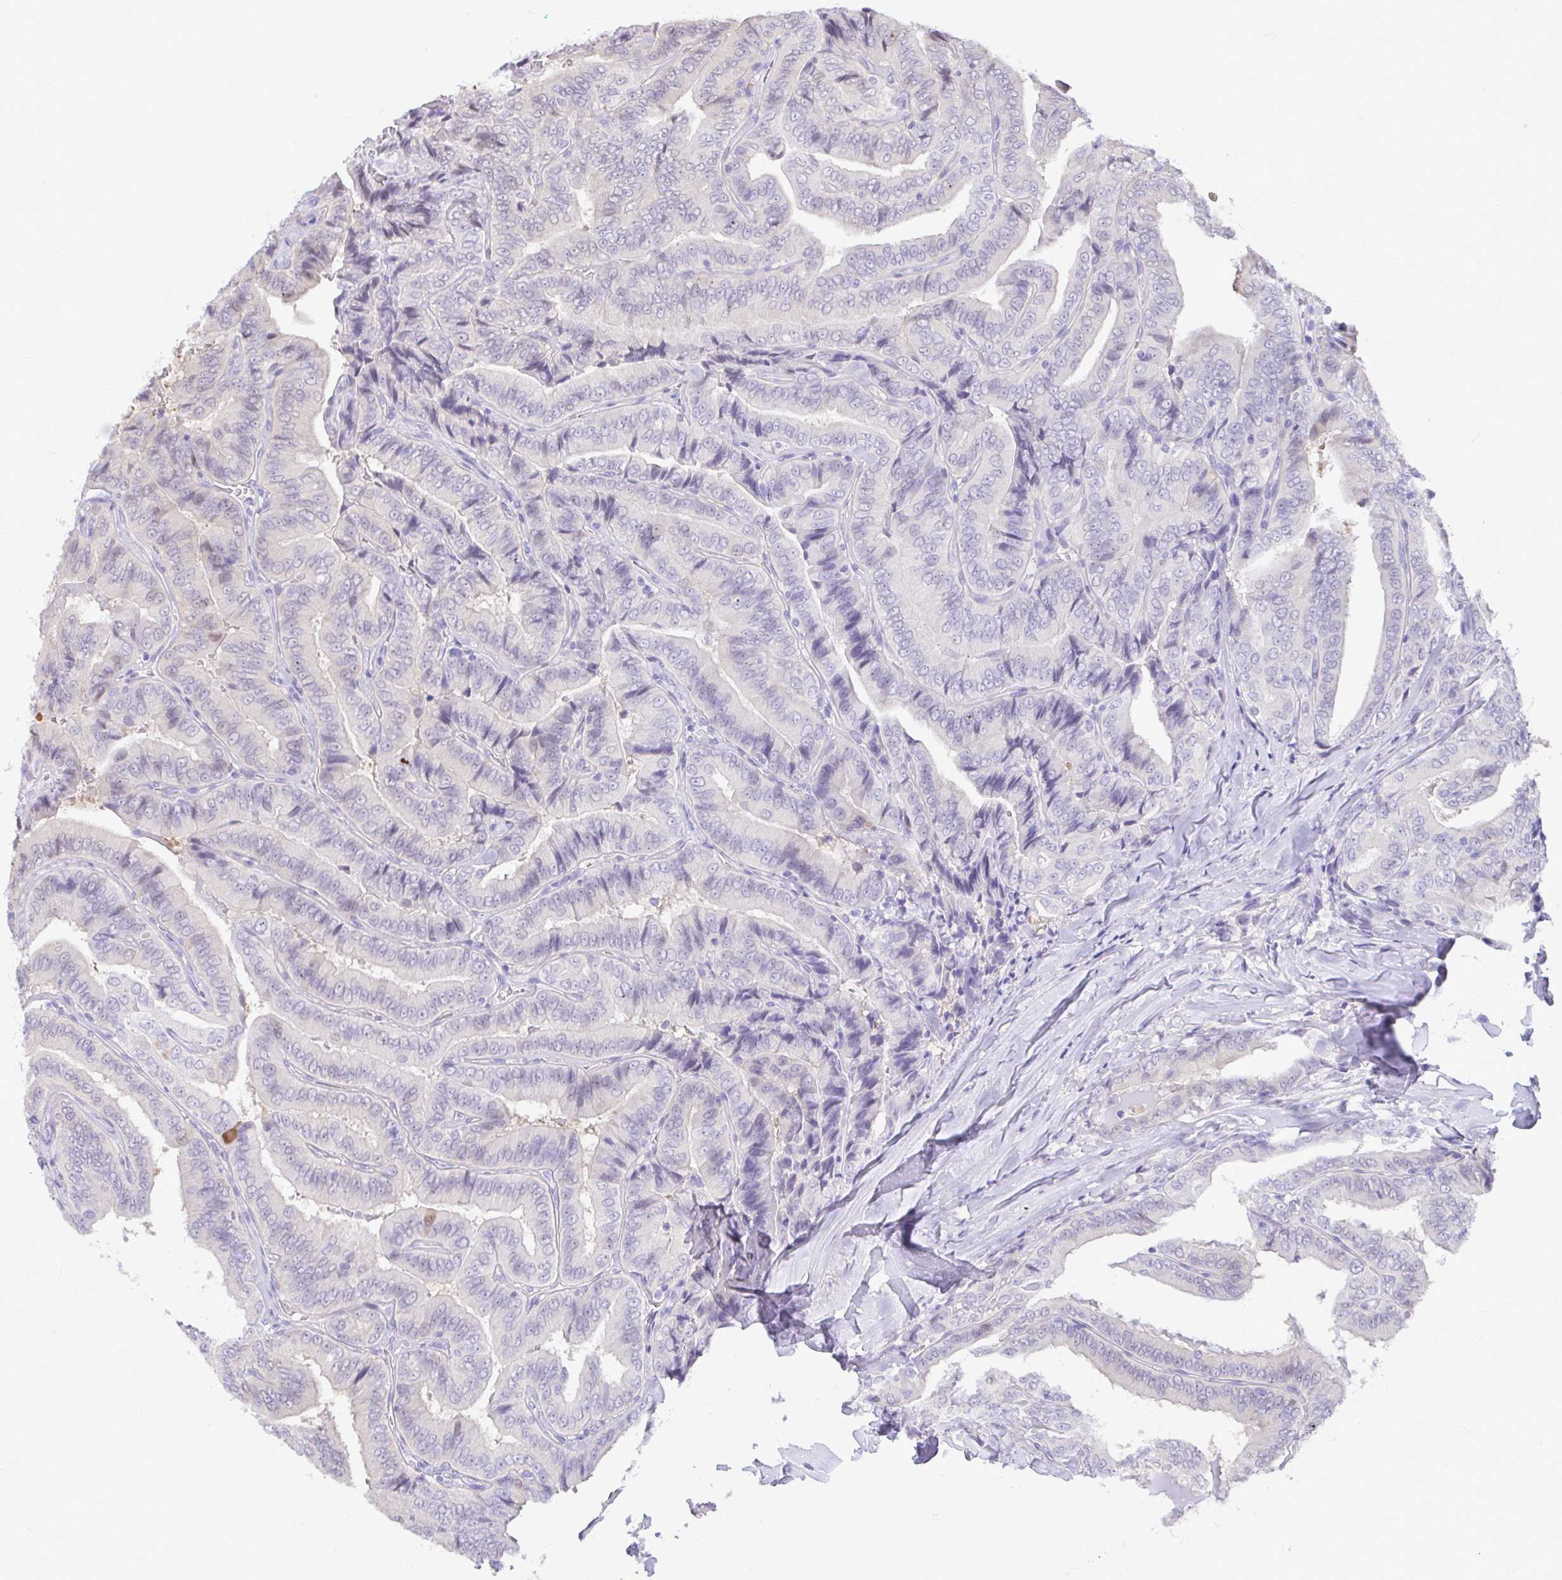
{"staining": {"intensity": "weak", "quantity": "<25%", "location": "nuclear"}, "tissue": "thyroid cancer", "cell_type": "Tumor cells", "image_type": "cancer", "snomed": [{"axis": "morphology", "description": "Papillary adenocarcinoma, NOS"}, {"axis": "topography", "description": "Thyroid gland"}], "caption": "The immunohistochemistry (IHC) micrograph has no significant staining in tumor cells of thyroid cancer (papillary adenocarcinoma) tissue.", "gene": "ZNF485", "patient": {"sex": "male", "age": 61}}